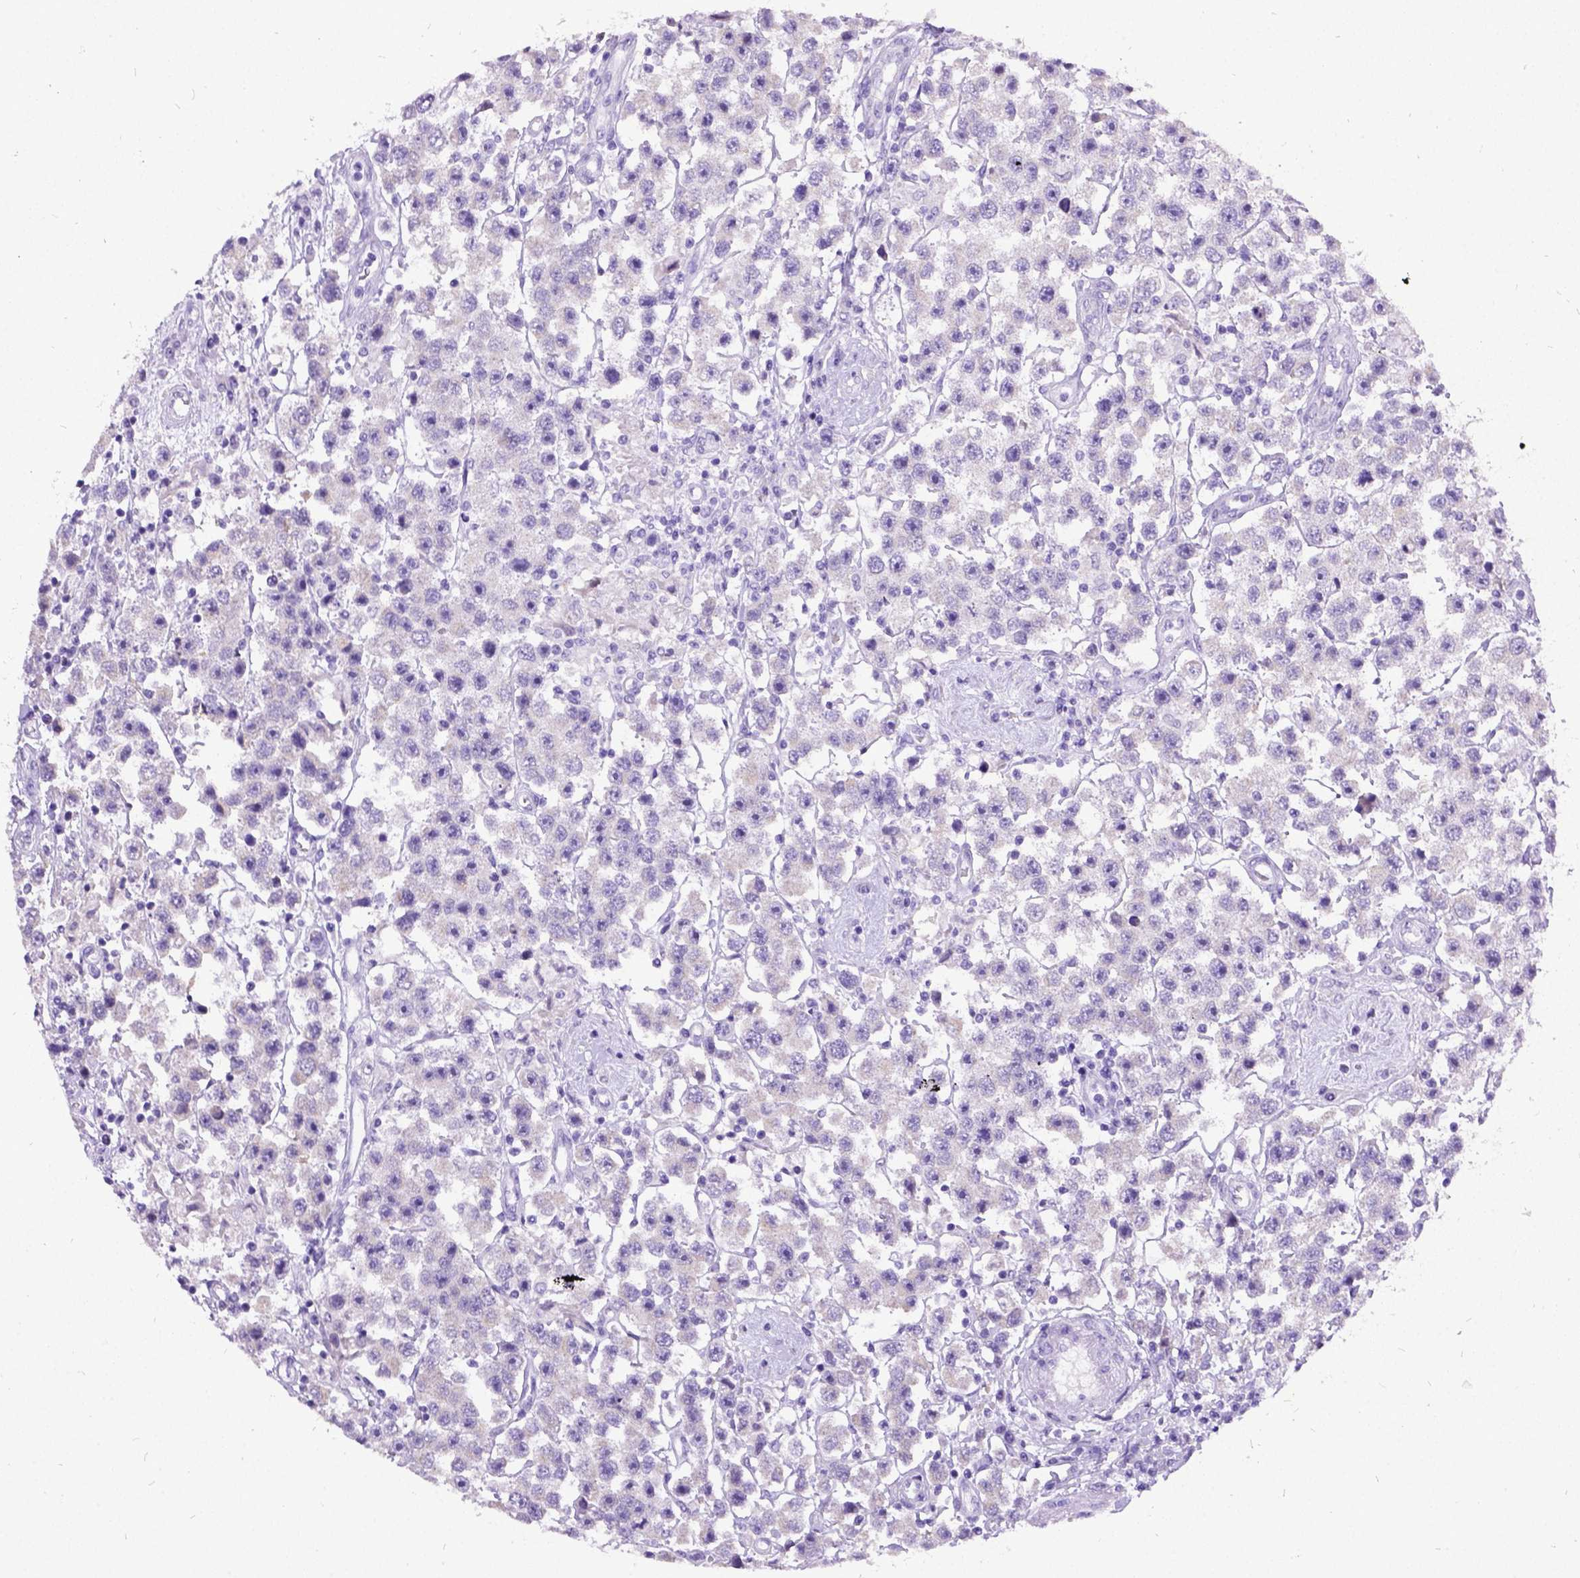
{"staining": {"intensity": "weak", "quantity": "<25%", "location": "cytoplasmic/membranous"}, "tissue": "testis cancer", "cell_type": "Tumor cells", "image_type": "cancer", "snomed": [{"axis": "morphology", "description": "Seminoma, NOS"}, {"axis": "topography", "description": "Testis"}], "caption": "Tumor cells are negative for protein expression in human seminoma (testis).", "gene": "NEUROD4", "patient": {"sex": "male", "age": 45}}